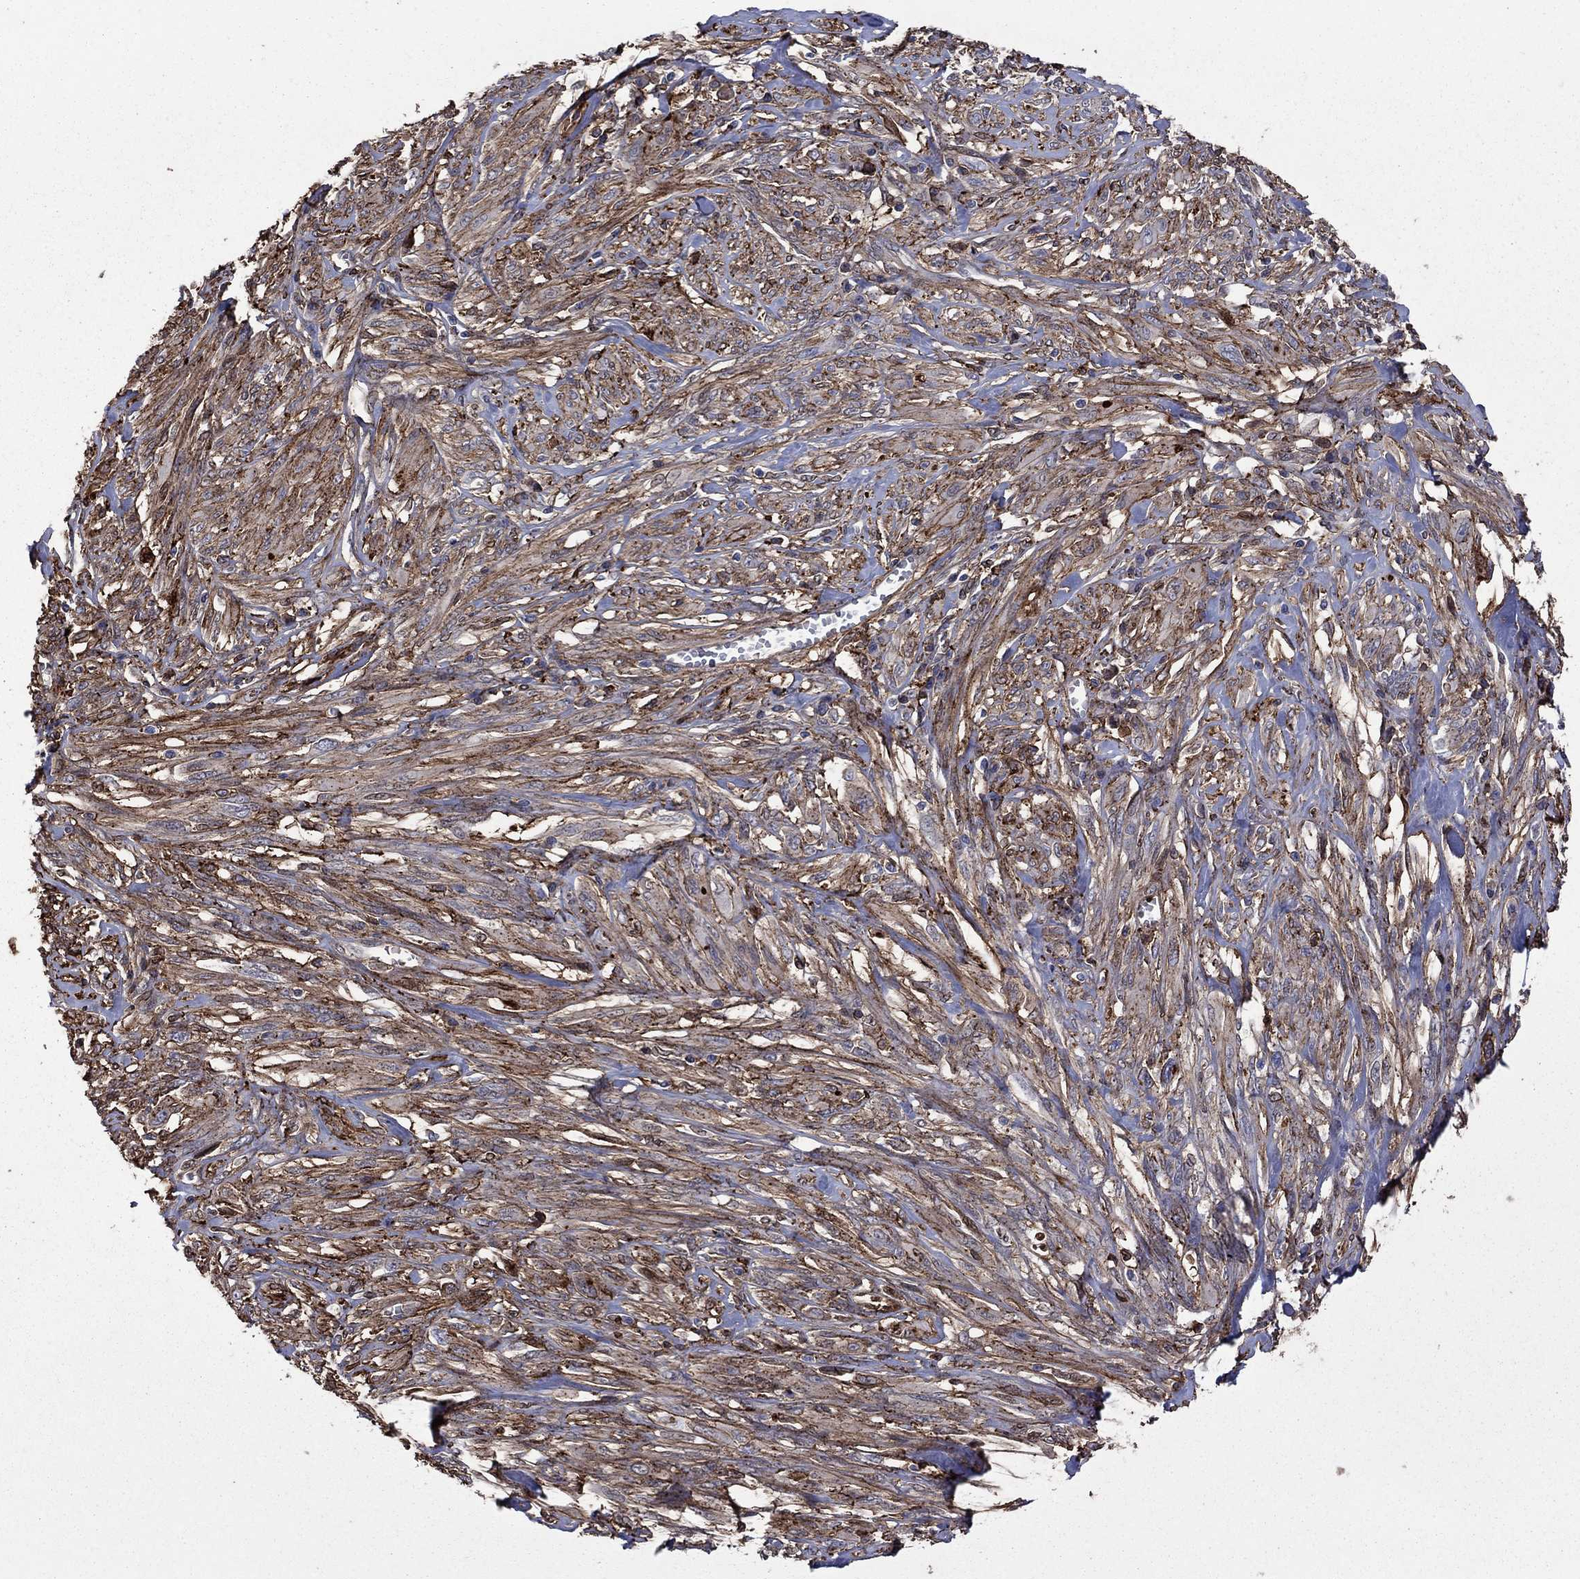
{"staining": {"intensity": "moderate", "quantity": "25%-75%", "location": "cytoplasmic/membranous"}, "tissue": "melanoma", "cell_type": "Tumor cells", "image_type": "cancer", "snomed": [{"axis": "morphology", "description": "Malignant melanoma, NOS"}, {"axis": "topography", "description": "Skin"}], "caption": "Malignant melanoma stained with a brown dye exhibits moderate cytoplasmic/membranous positive positivity in about 25%-75% of tumor cells.", "gene": "PLAU", "patient": {"sex": "female", "age": 91}}